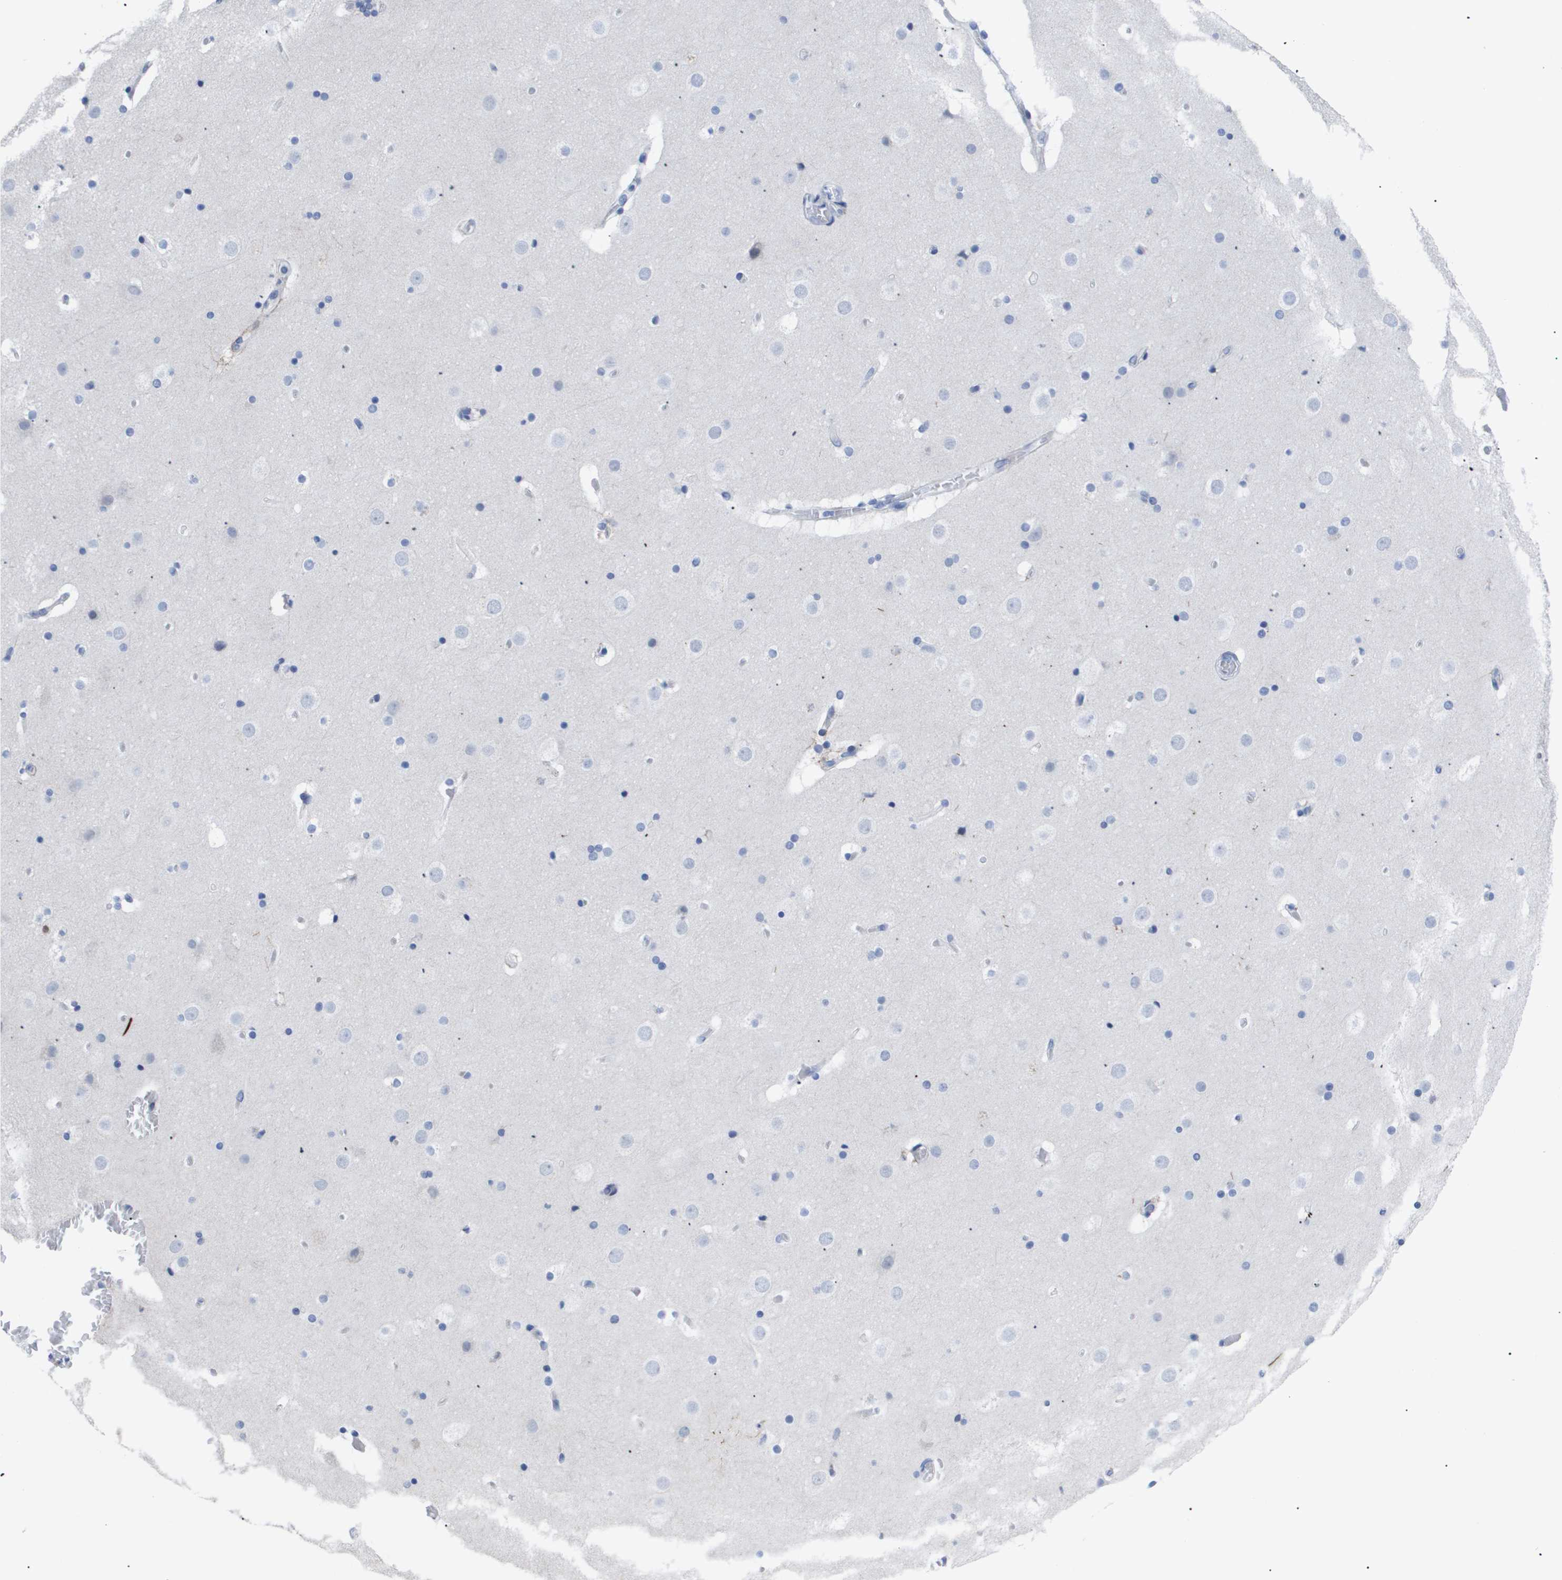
{"staining": {"intensity": "negative", "quantity": "none", "location": "none"}, "tissue": "cerebral cortex", "cell_type": "Endothelial cells", "image_type": "normal", "snomed": [{"axis": "morphology", "description": "Normal tissue, NOS"}, {"axis": "topography", "description": "Cerebral cortex"}], "caption": "Immunohistochemical staining of benign human cerebral cortex demonstrates no significant positivity in endothelial cells.", "gene": "CAV3", "patient": {"sex": "male", "age": 57}}